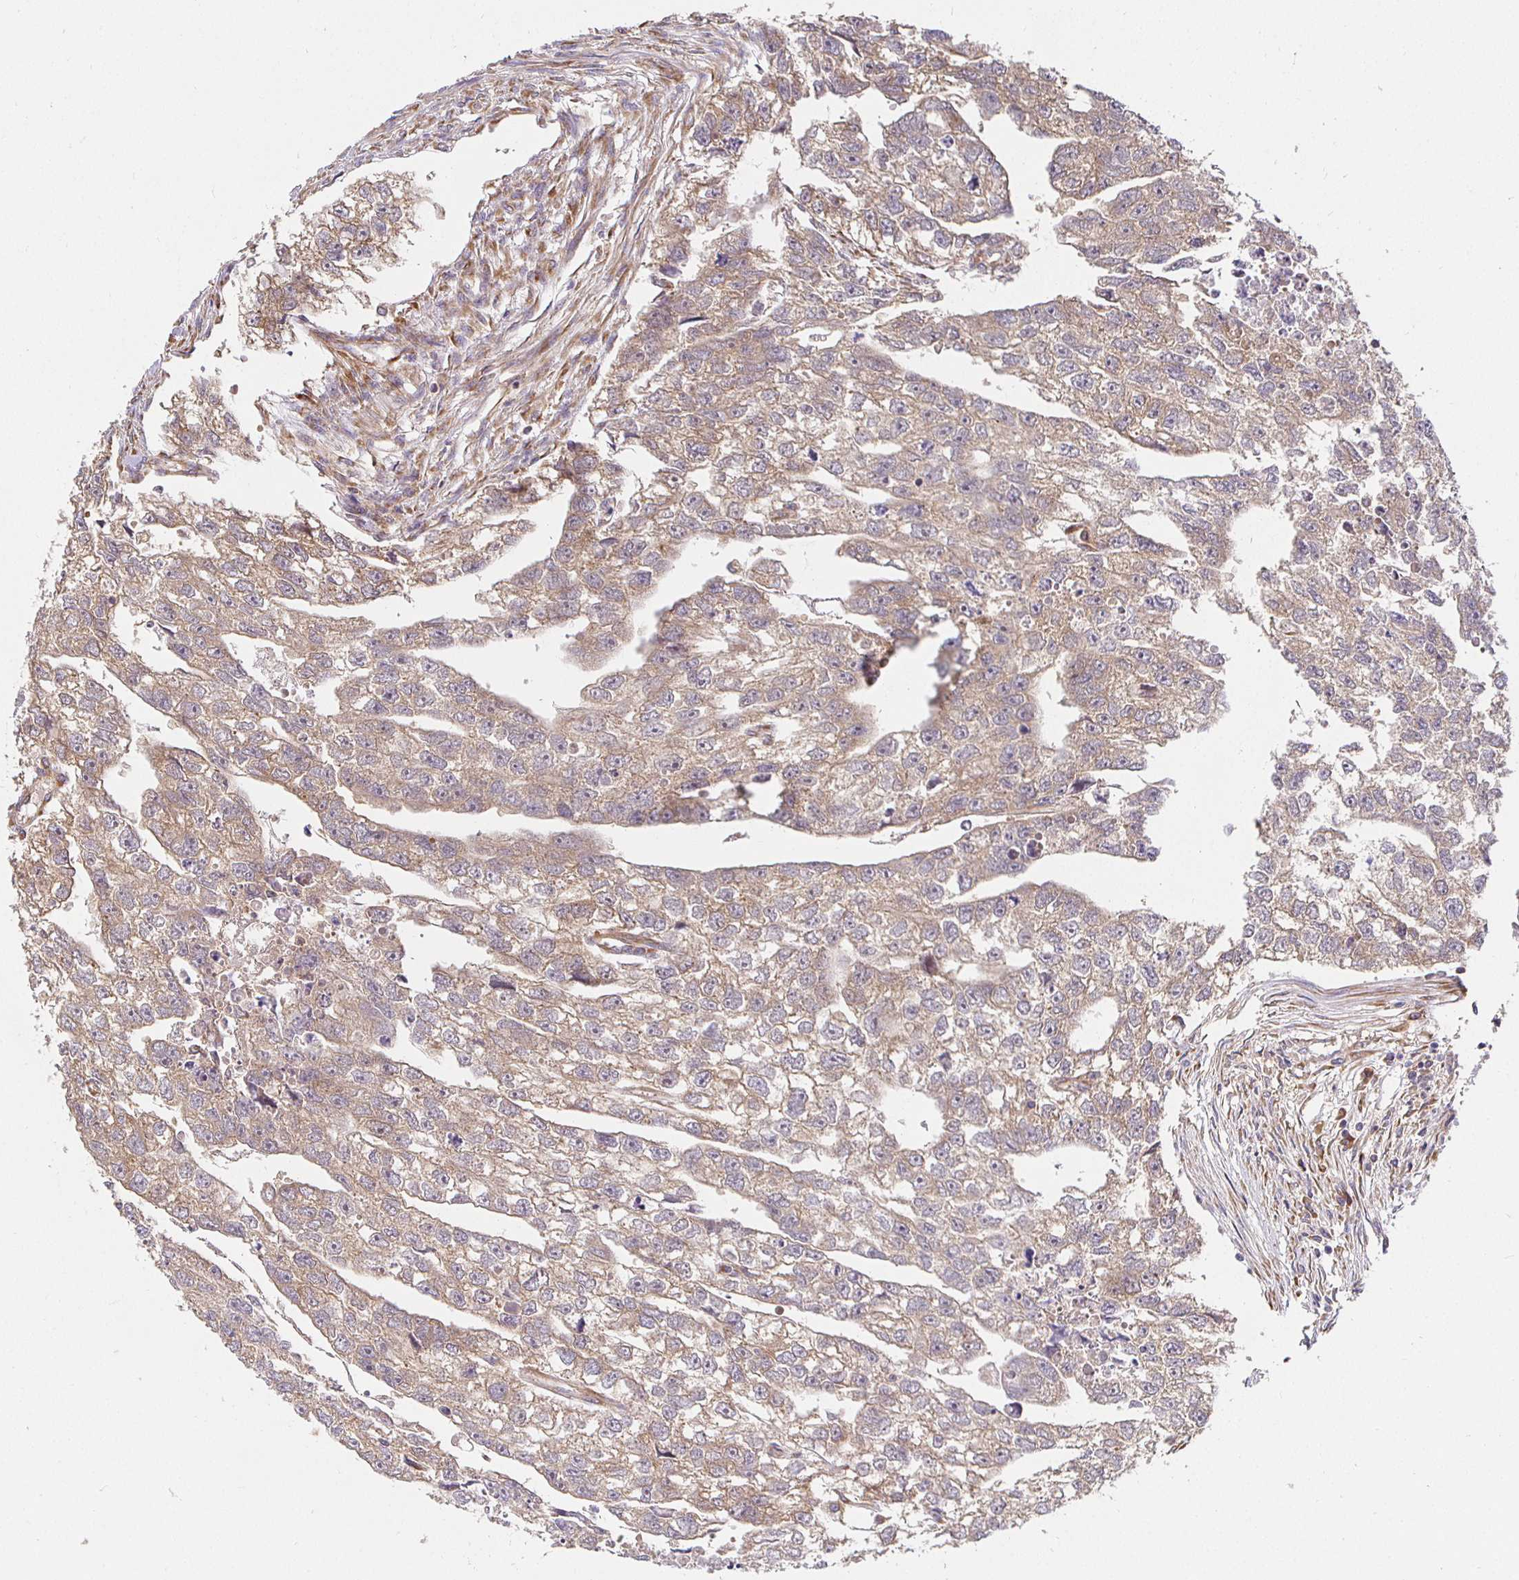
{"staining": {"intensity": "weak", "quantity": ">75%", "location": "cytoplasmic/membranous"}, "tissue": "testis cancer", "cell_type": "Tumor cells", "image_type": "cancer", "snomed": [{"axis": "morphology", "description": "Carcinoma, Embryonal, NOS"}, {"axis": "morphology", "description": "Teratoma, malignant, NOS"}, {"axis": "topography", "description": "Testis"}], "caption": "Testis cancer (malignant teratoma) was stained to show a protein in brown. There is low levels of weak cytoplasmic/membranous expression in approximately >75% of tumor cells.", "gene": "IRAK1", "patient": {"sex": "male", "age": 44}}